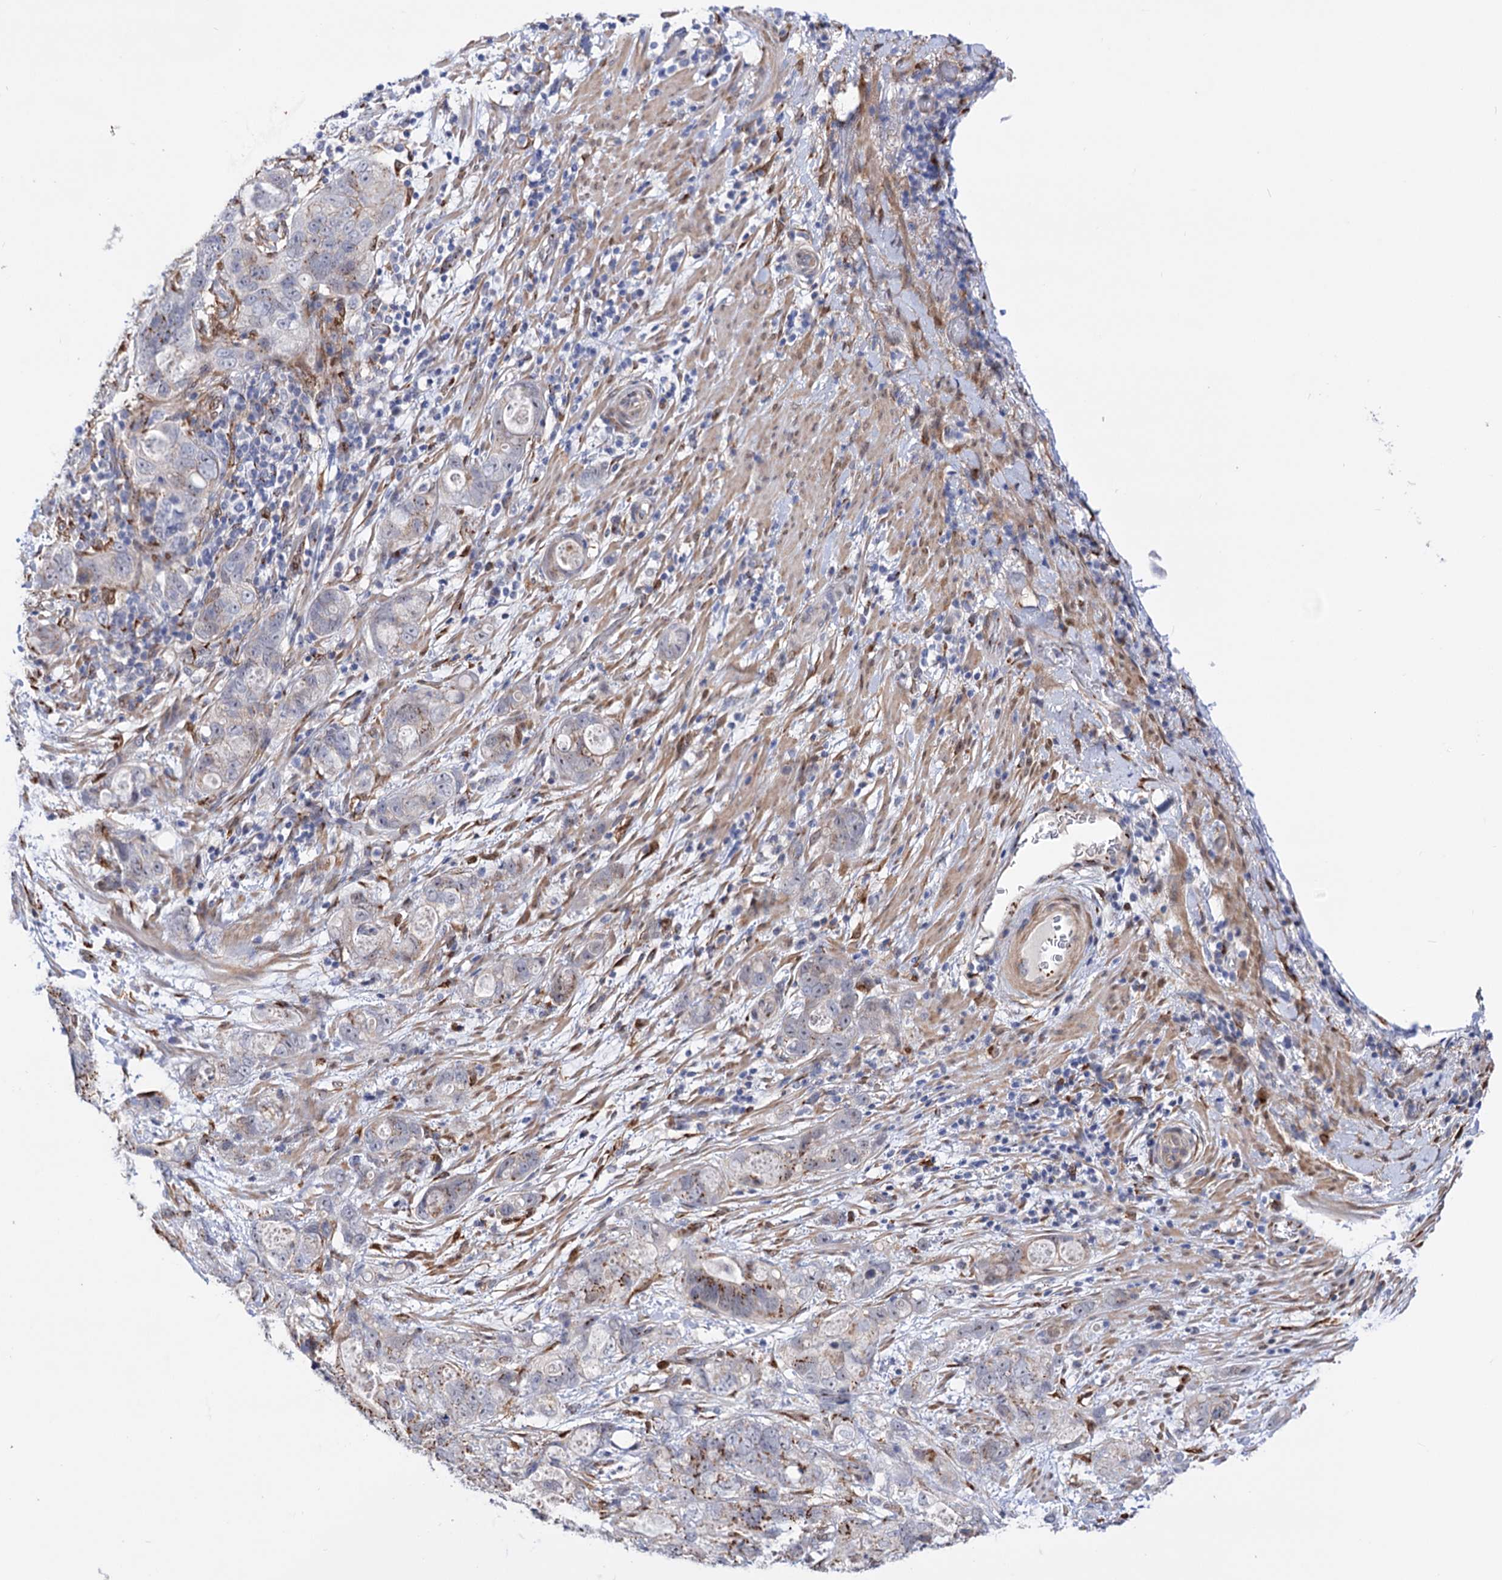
{"staining": {"intensity": "moderate", "quantity": "25%-75%", "location": "cytoplasmic/membranous"}, "tissue": "stomach cancer", "cell_type": "Tumor cells", "image_type": "cancer", "snomed": [{"axis": "morphology", "description": "Normal tissue, NOS"}, {"axis": "morphology", "description": "Adenocarcinoma, NOS"}, {"axis": "topography", "description": "Stomach"}], "caption": "Moderate cytoplasmic/membranous protein positivity is present in about 25%-75% of tumor cells in adenocarcinoma (stomach).", "gene": "C11orf96", "patient": {"sex": "female", "age": 89}}